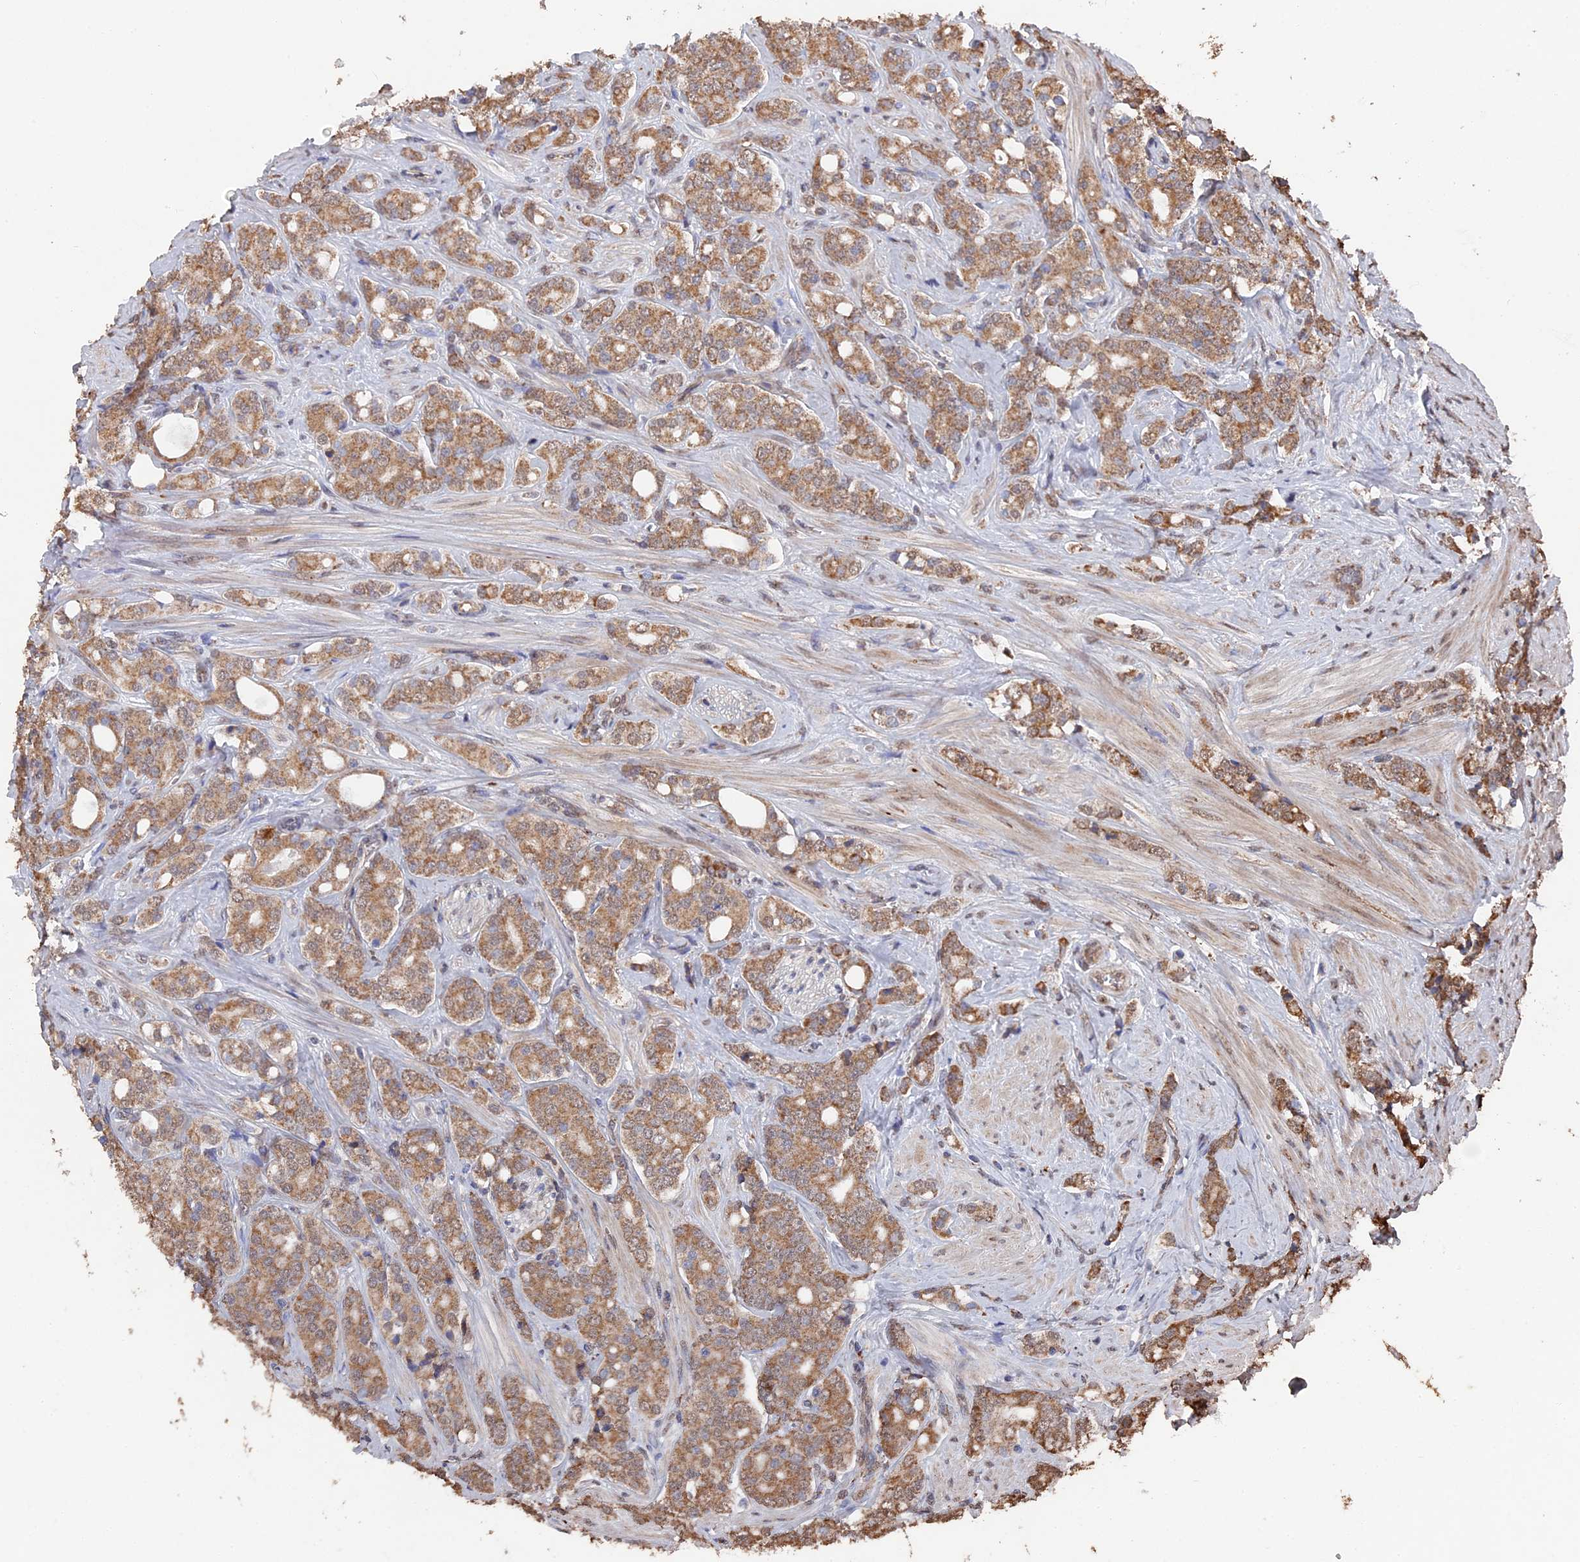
{"staining": {"intensity": "moderate", "quantity": ">75%", "location": "cytoplasmic/membranous"}, "tissue": "prostate cancer", "cell_type": "Tumor cells", "image_type": "cancer", "snomed": [{"axis": "morphology", "description": "Adenocarcinoma, High grade"}, {"axis": "topography", "description": "Prostate"}], "caption": "An IHC image of tumor tissue is shown. Protein staining in brown labels moderate cytoplasmic/membranous positivity in high-grade adenocarcinoma (prostate) within tumor cells.", "gene": "SMG9", "patient": {"sex": "male", "age": 62}}